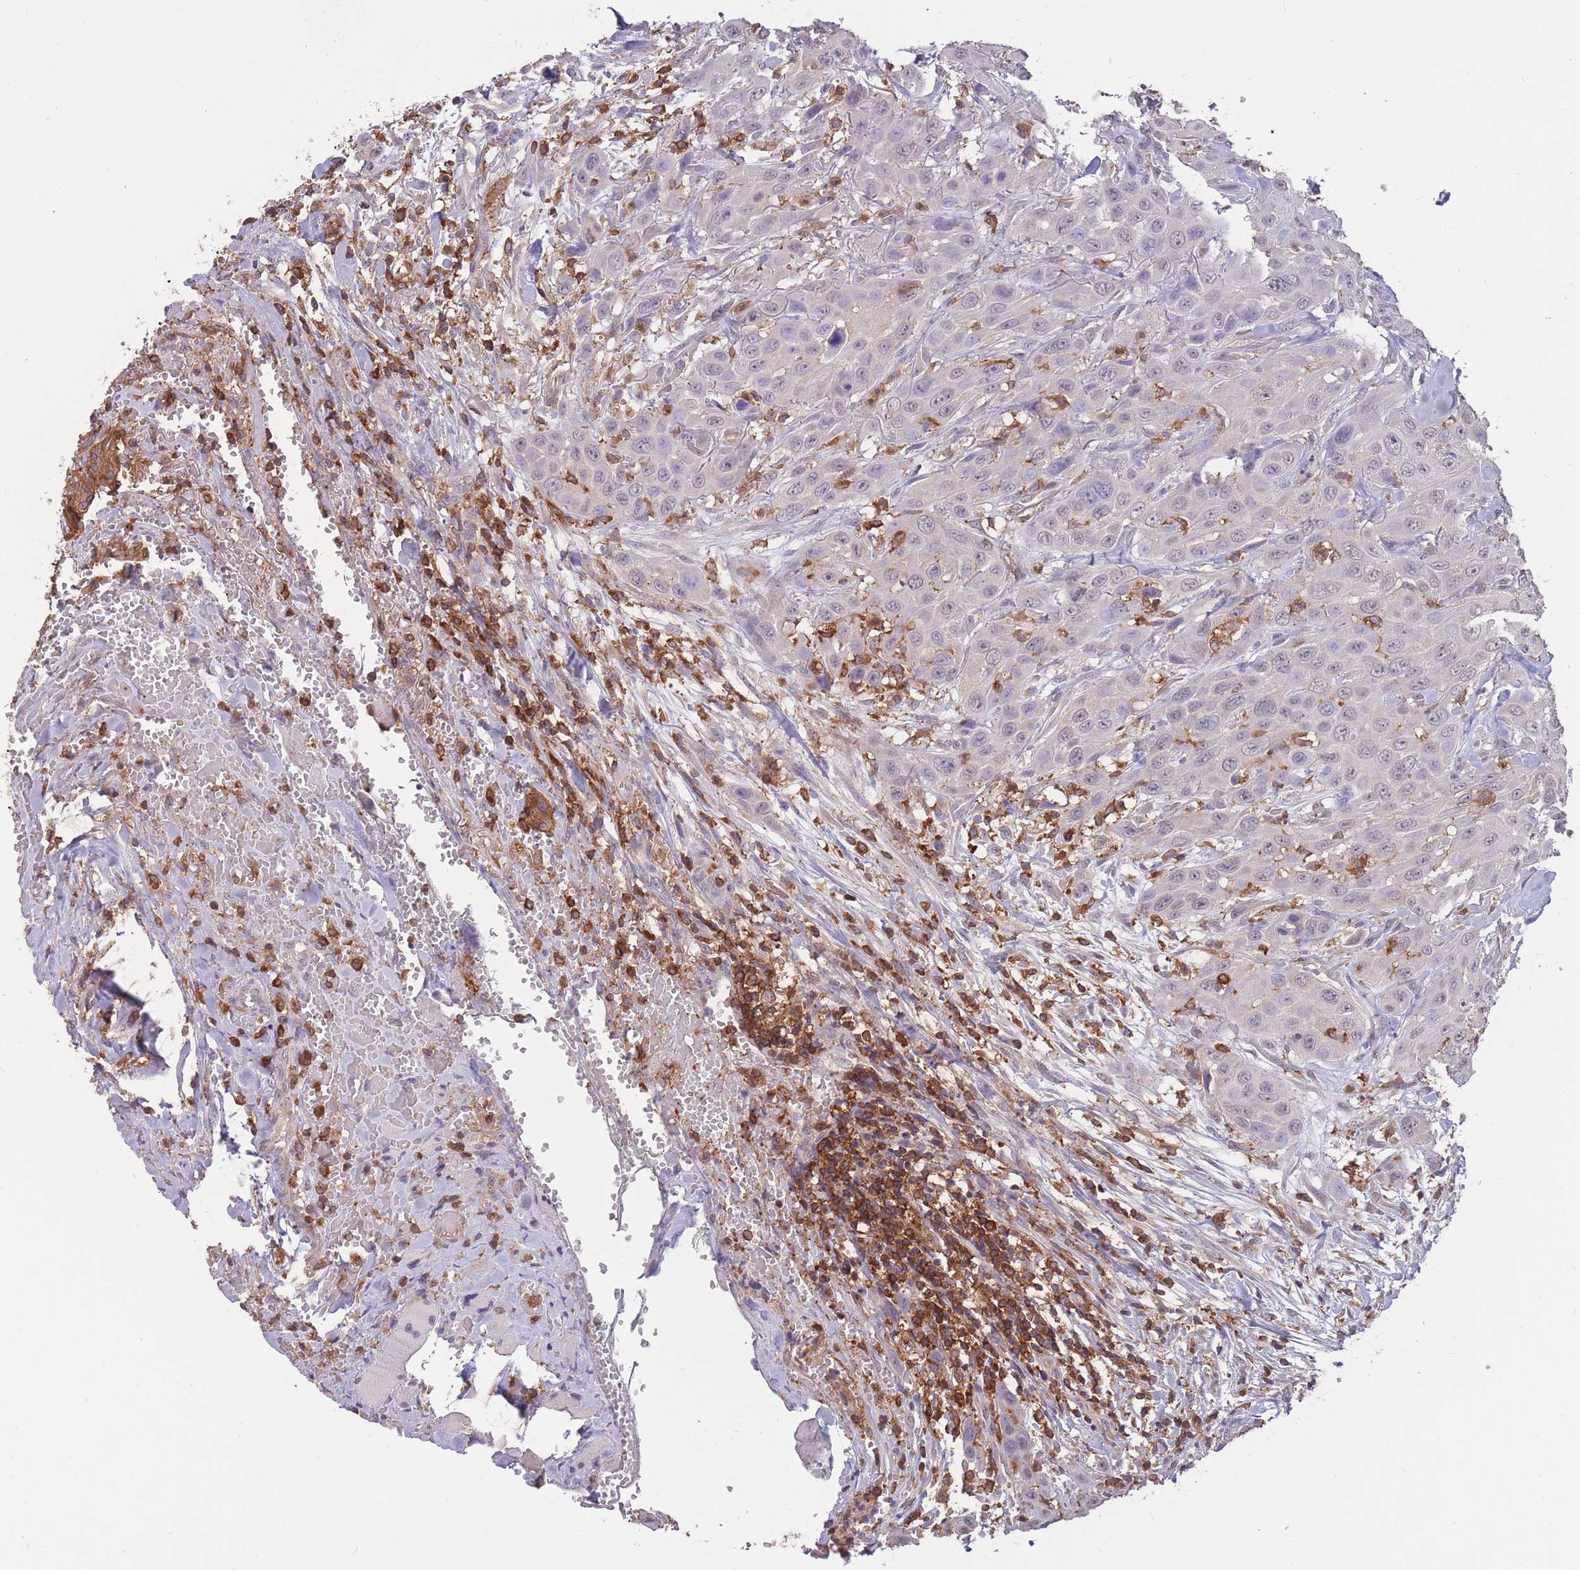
{"staining": {"intensity": "negative", "quantity": "none", "location": "none"}, "tissue": "head and neck cancer", "cell_type": "Tumor cells", "image_type": "cancer", "snomed": [{"axis": "morphology", "description": "Squamous cell carcinoma, NOS"}, {"axis": "topography", "description": "Head-Neck"}], "caption": "A micrograph of human head and neck cancer is negative for staining in tumor cells.", "gene": "GMIP", "patient": {"sex": "male", "age": 81}}